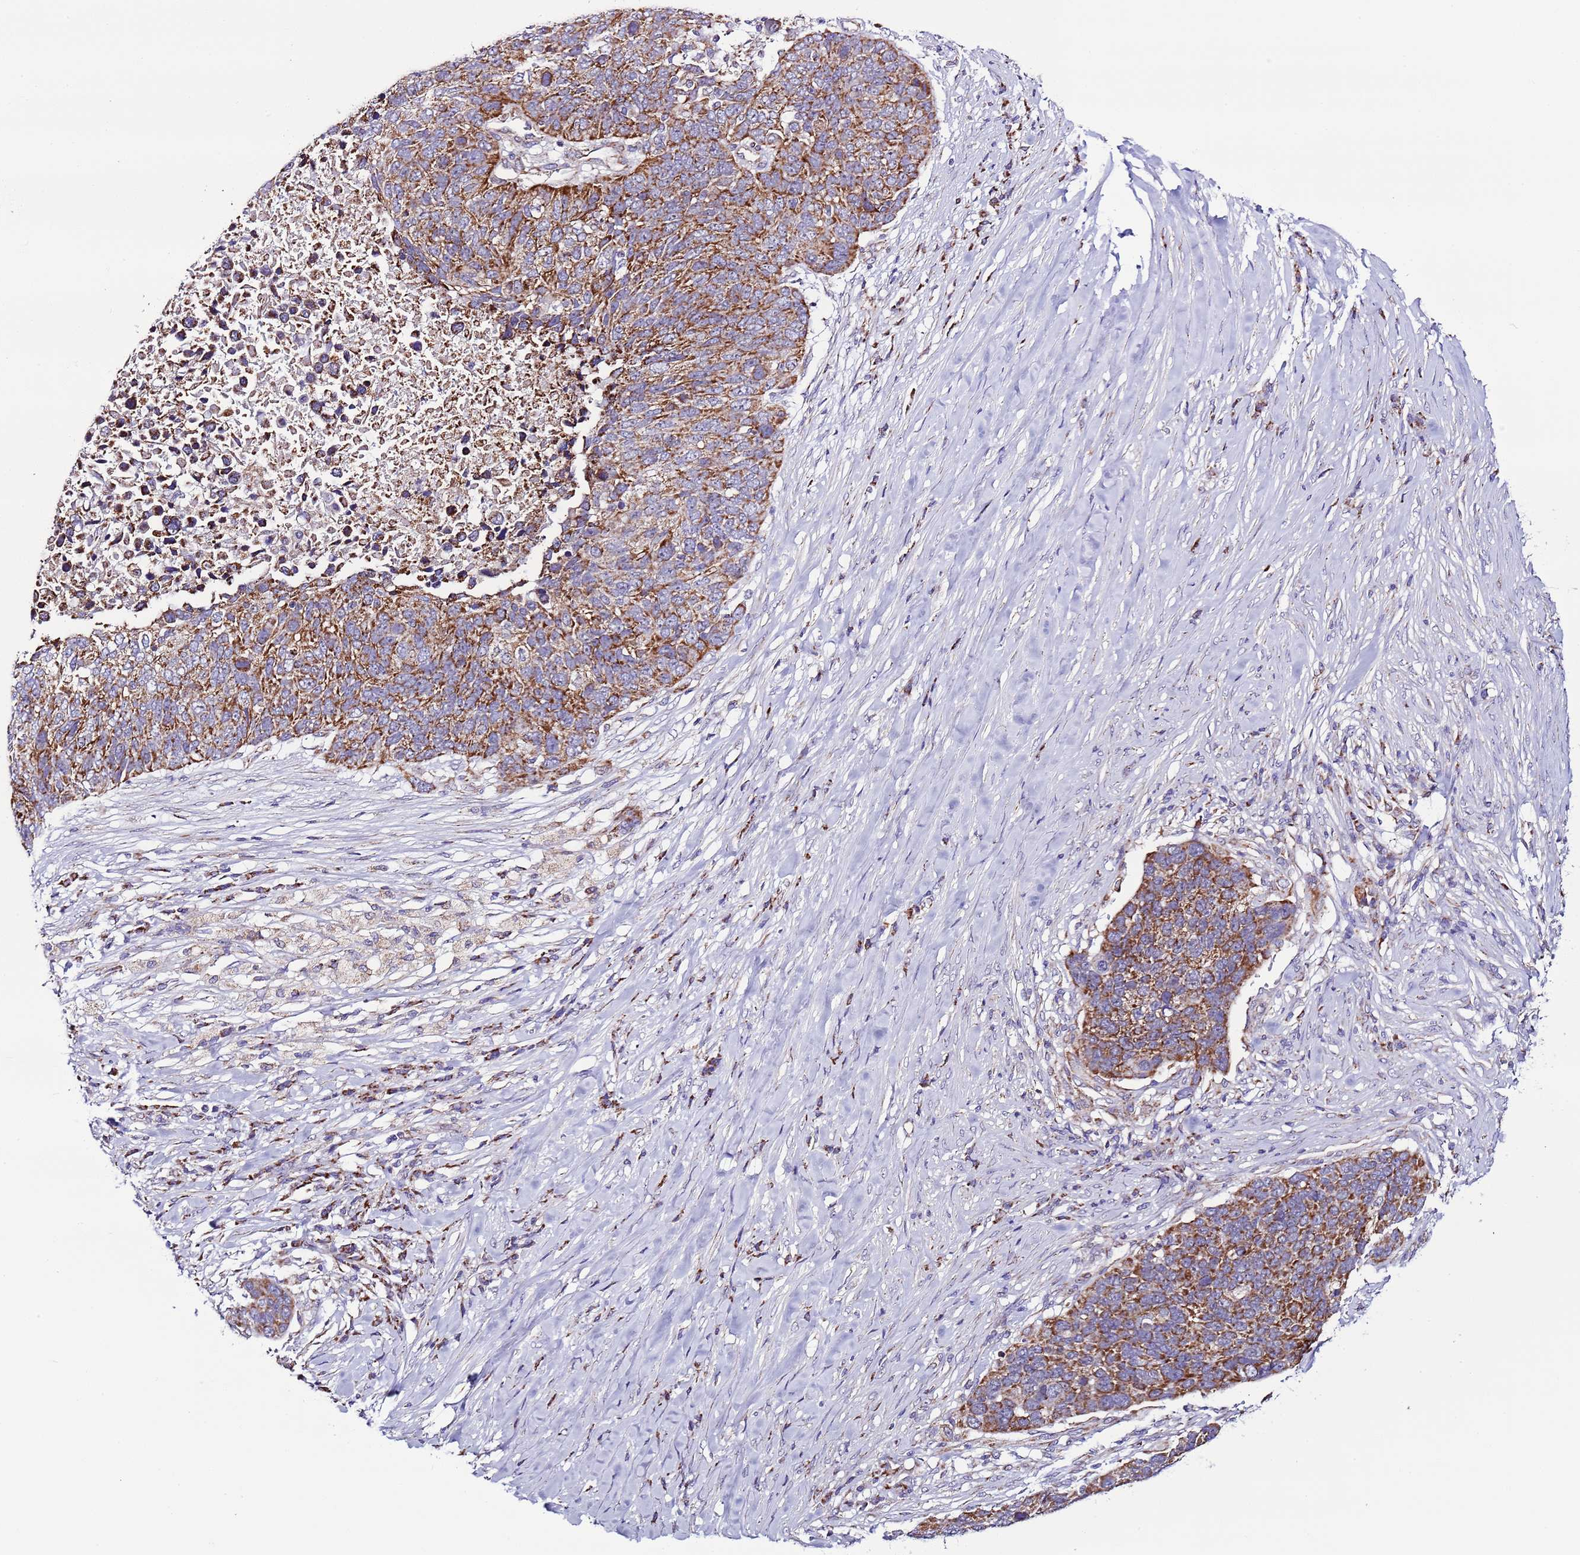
{"staining": {"intensity": "moderate", "quantity": ">75%", "location": "cytoplasmic/membranous"}, "tissue": "lung cancer", "cell_type": "Tumor cells", "image_type": "cancer", "snomed": [{"axis": "morphology", "description": "Normal tissue, NOS"}, {"axis": "morphology", "description": "Squamous cell carcinoma, NOS"}, {"axis": "topography", "description": "Lymph node"}, {"axis": "topography", "description": "Lung"}], "caption": "A micrograph of human squamous cell carcinoma (lung) stained for a protein reveals moderate cytoplasmic/membranous brown staining in tumor cells.", "gene": "UEVLD", "patient": {"sex": "male", "age": 66}}